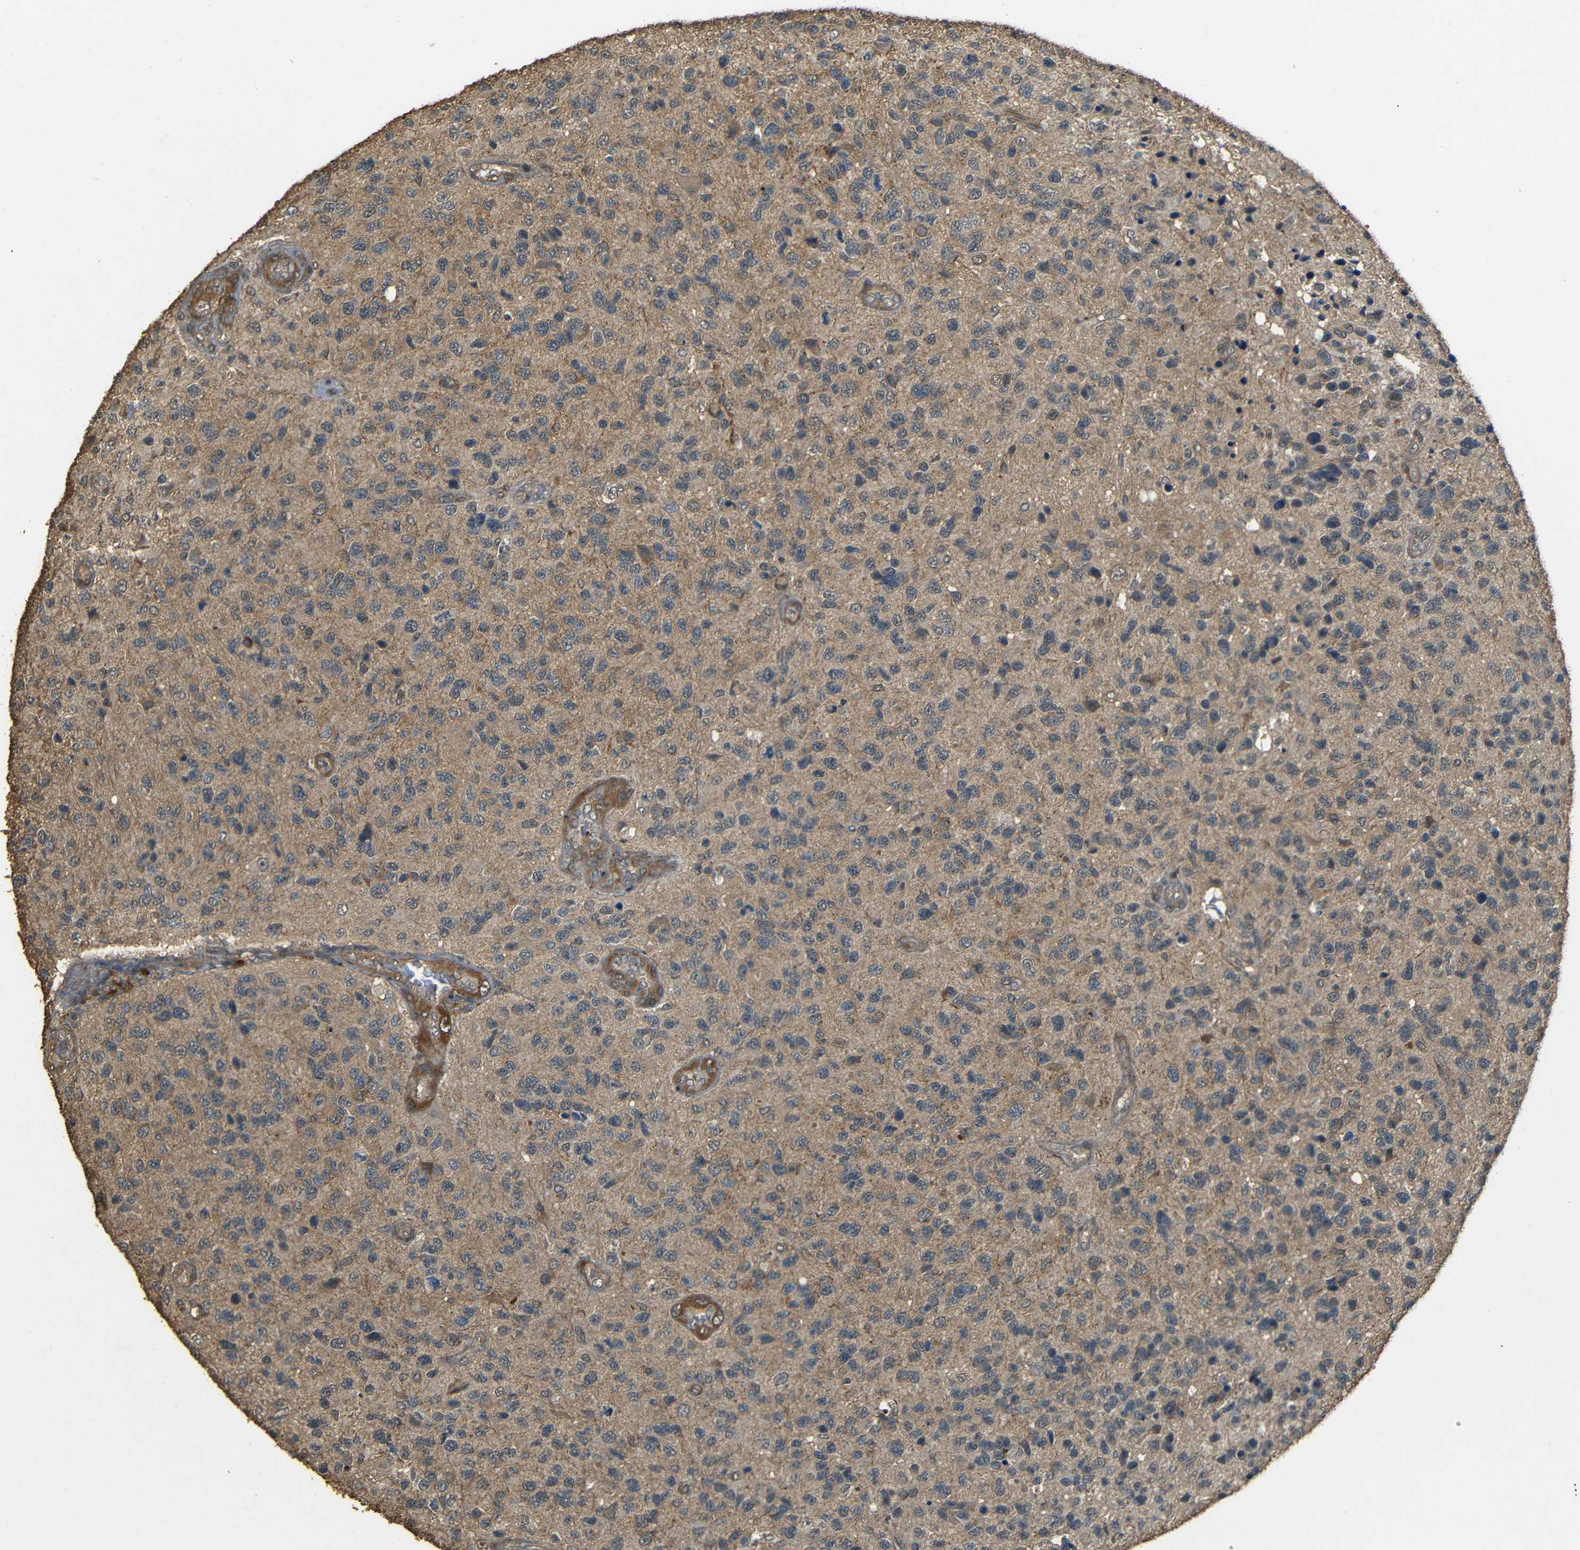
{"staining": {"intensity": "weak", "quantity": ">75%", "location": "cytoplasmic/membranous"}, "tissue": "glioma", "cell_type": "Tumor cells", "image_type": "cancer", "snomed": [{"axis": "morphology", "description": "Glioma, malignant, High grade"}, {"axis": "topography", "description": "Brain"}], "caption": "High-power microscopy captured an IHC photomicrograph of glioma, revealing weak cytoplasmic/membranous positivity in approximately >75% of tumor cells.", "gene": "PDE5A", "patient": {"sex": "female", "age": 58}}